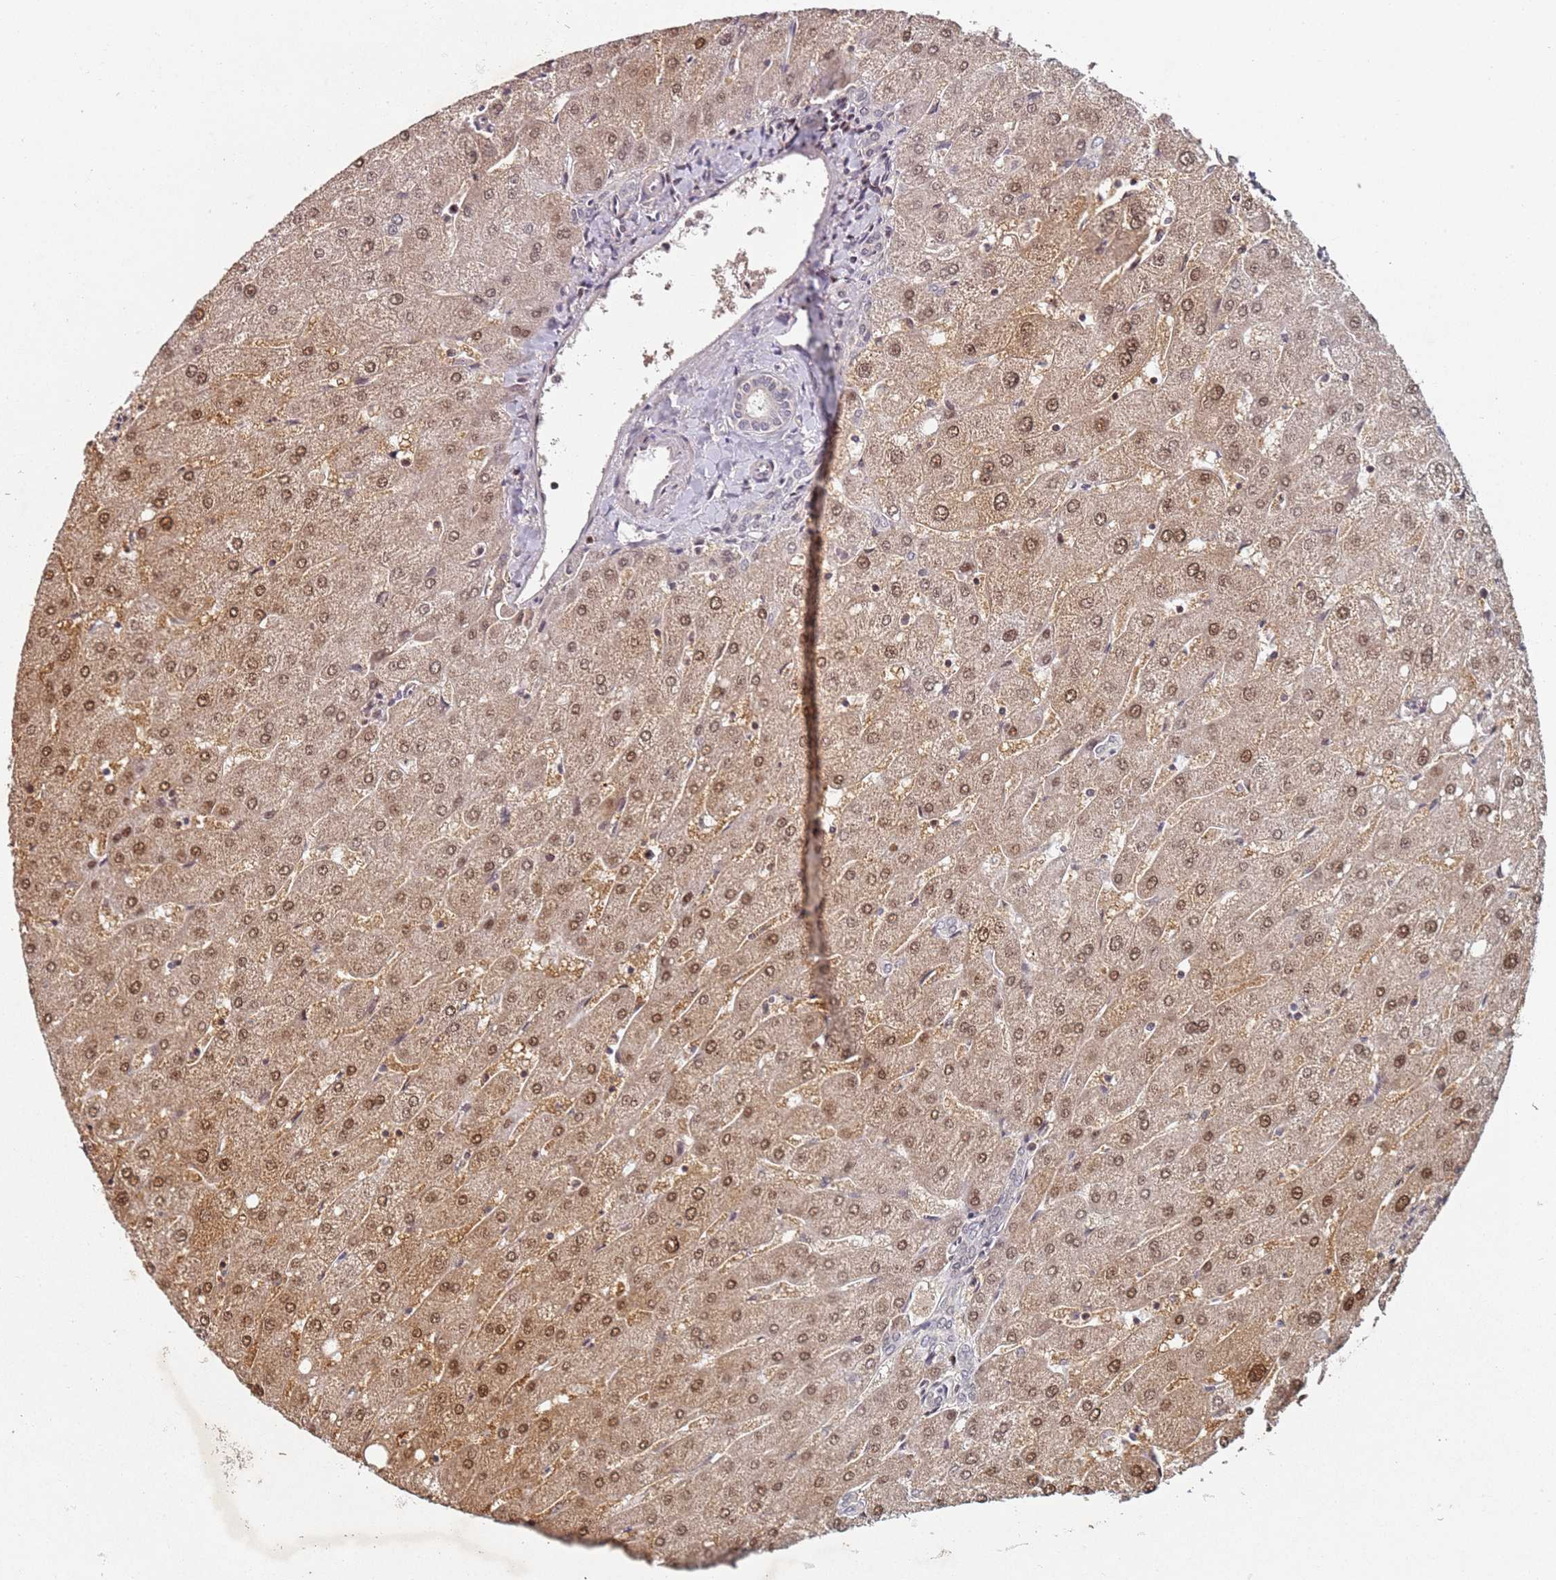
{"staining": {"intensity": "weak", "quantity": "<25%", "location": "cytoplasmic/membranous"}, "tissue": "liver", "cell_type": "Cholangiocytes", "image_type": "normal", "snomed": [{"axis": "morphology", "description": "Normal tissue, NOS"}, {"axis": "topography", "description": "Liver"}], "caption": "This is an immunohistochemistry micrograph of benign liver. There is no positivity in cholangiocytes.", "gene": "ATF6B", "patient": {"sex": "male", "age": 67}}